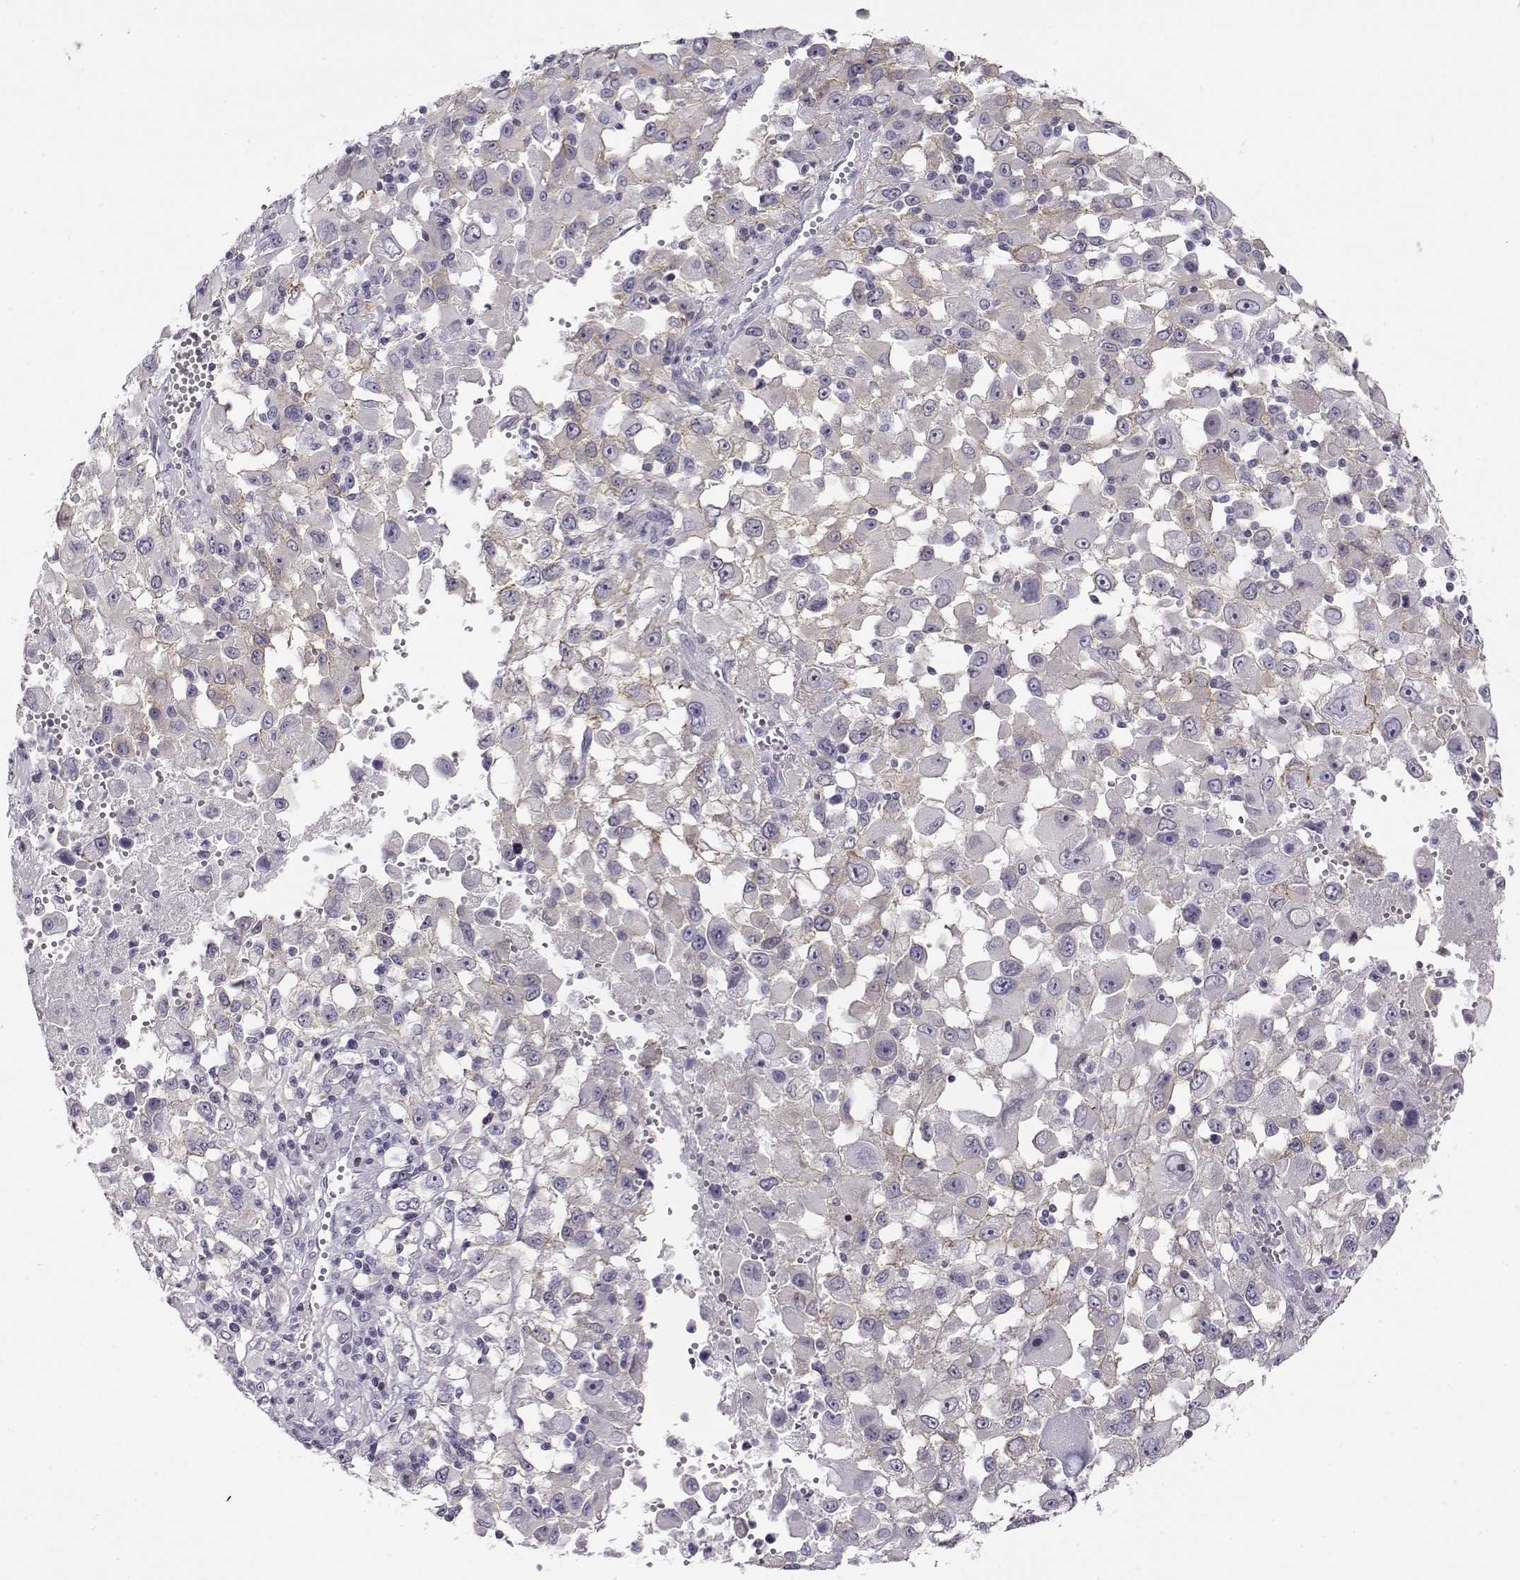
{"staining": {"intensity": "negative", "quantity": "none", "location": "none"}, "tissue": "melanoma", "cell_type": "Tumor cells", "image_type": "cancer", "snomed": [{"axis": "morphology", "description": "Malignant melanoma, Metastatic site"}, {"axis": "topography", "description": "Soft tissue"}], "caption": "Tumor cells are negative for protein expression in human malignant melanoma (metastatic site). (Brightfield microscopy of DAB IHC at high magnification).", "gene": "CRX", "patient": {"sex": "male", "age": 50}}